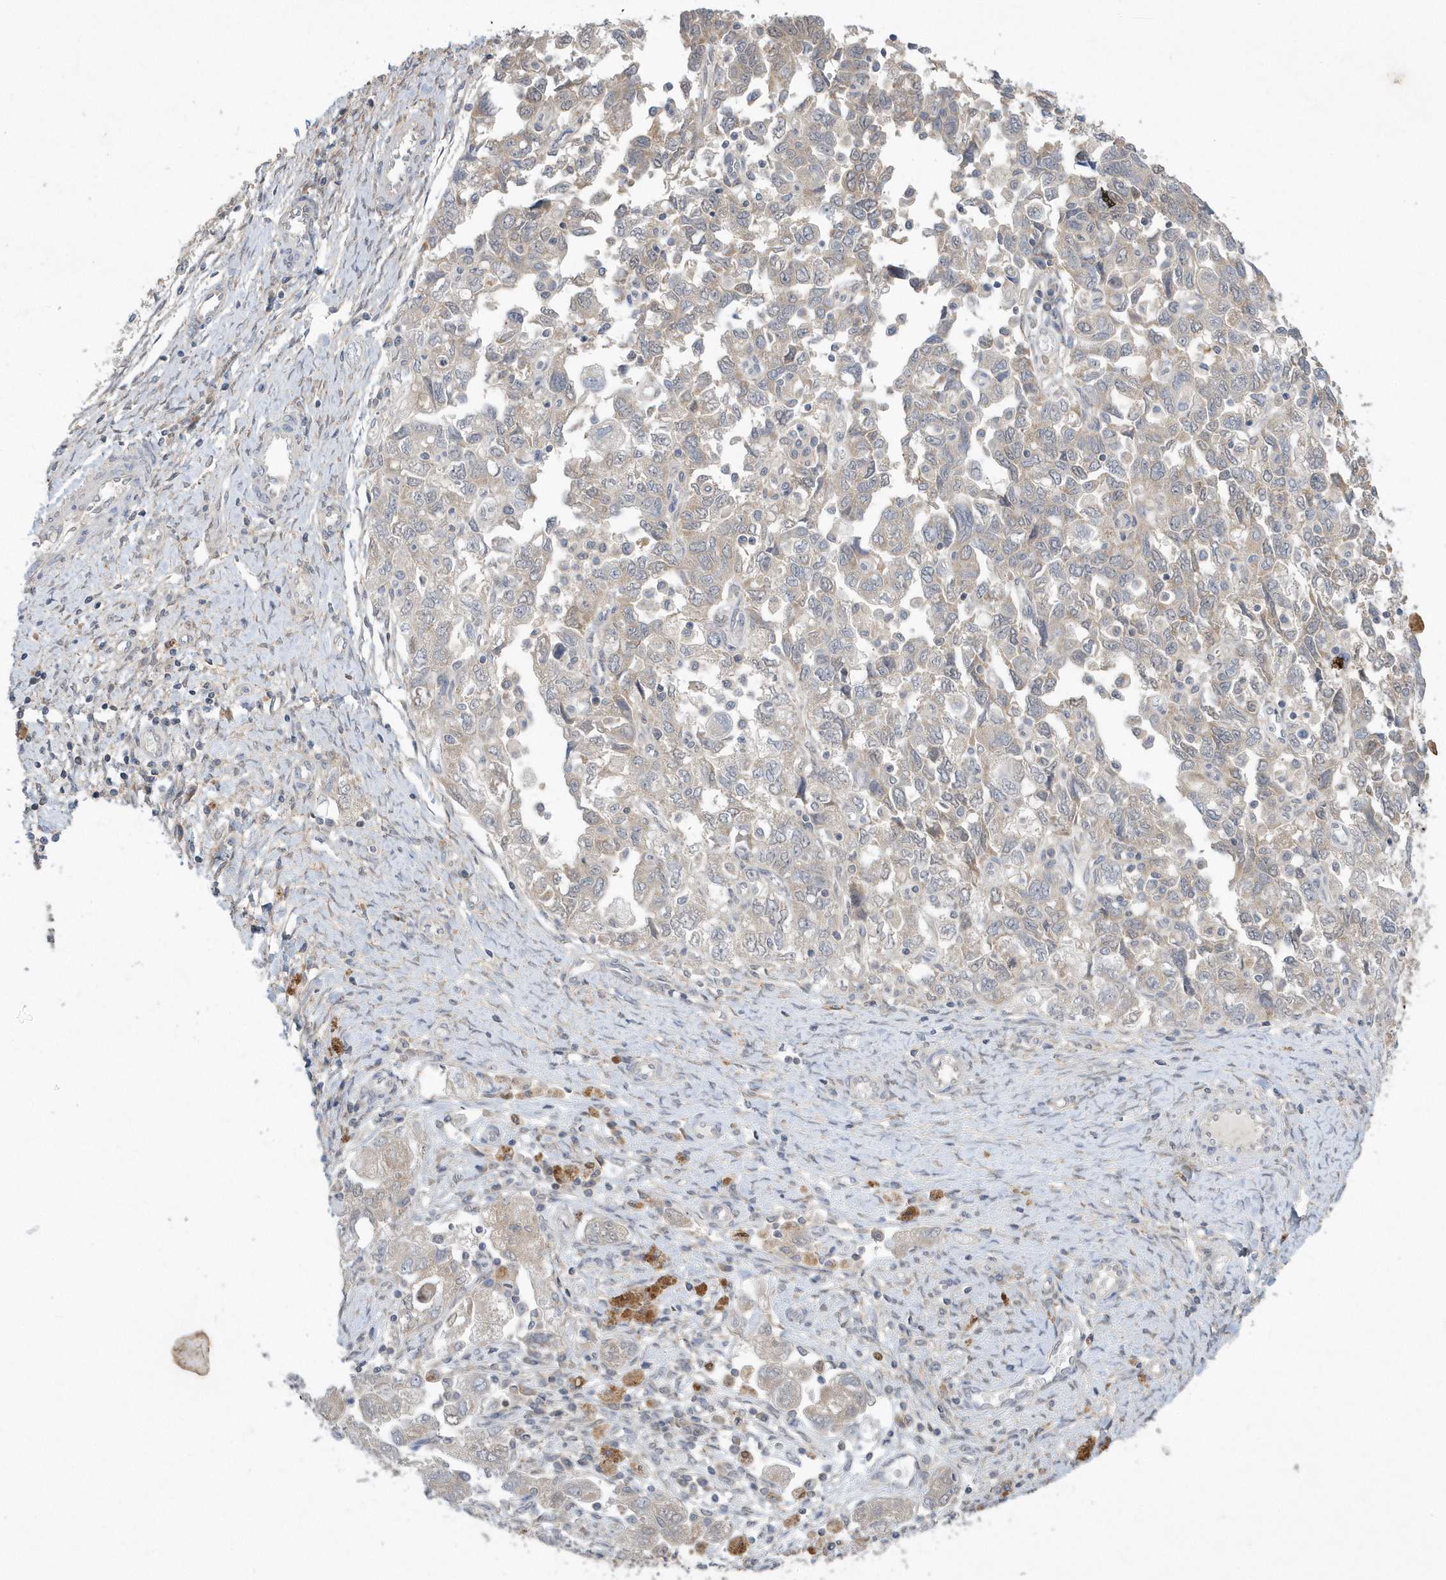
{"staining": {"intensity": "weak", "quantity": ">75%", "location": "cytoplasmic/membranous"}, "tissue": "ovarian cancer", "cell_type": "Tumor cells", "image_type": "cancer", "snomed": [{"axis": "morphology", "description": "Carcinoma, NOS"}, {"axis": "morphology", "description": "Cystadenocarcinoma, serous, NOS"}, {"axis": "topography", "description": "Ovary"}], "caption": "Protein expression analysis of human ovarian cancer reveals weak cytoplasmic/membranous expression in about >75% of tumor cells.", "gene": "AKR7A2", "patient": {"sex": "female", "age": 69}}